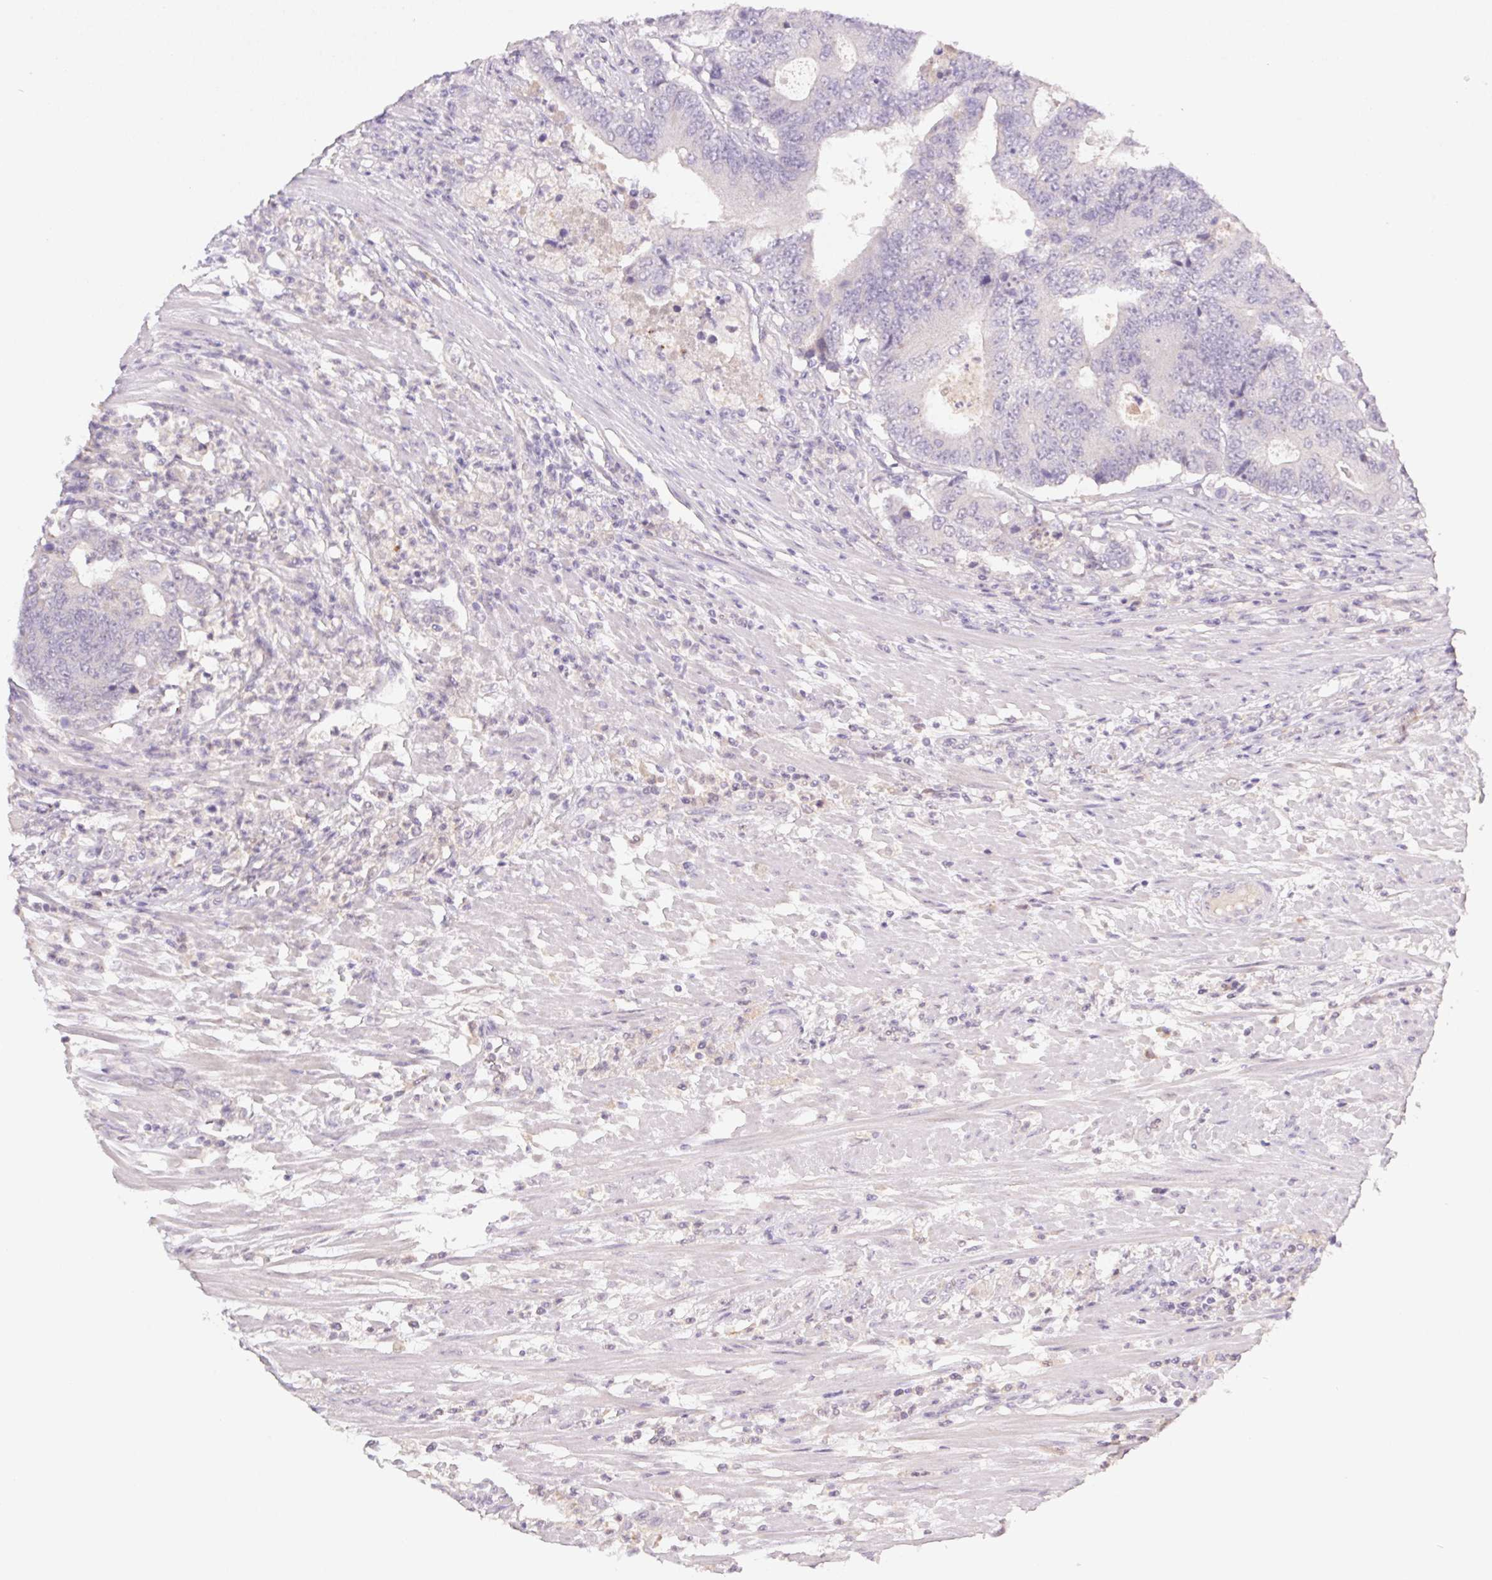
{"staining": {"intensity": "weak", "quantity": "25%-75%", "location": "cytoplasmic/membranous"}, "tissue": "colorectal cancer", "cell_type": "Tumor cells", "image_type": "cancer", "snomed": [{"axis": "morphology", "description": "Adenocarcinoma, NOS"}, {"axis": "topography", "description": "Colon"}], "caption": "Human colorectal cancer stained with a protein marker demonstrates weak staining in tumor cells.", "gene": "PNMA8B", "patient": {"sex": "female", "age": 48}}